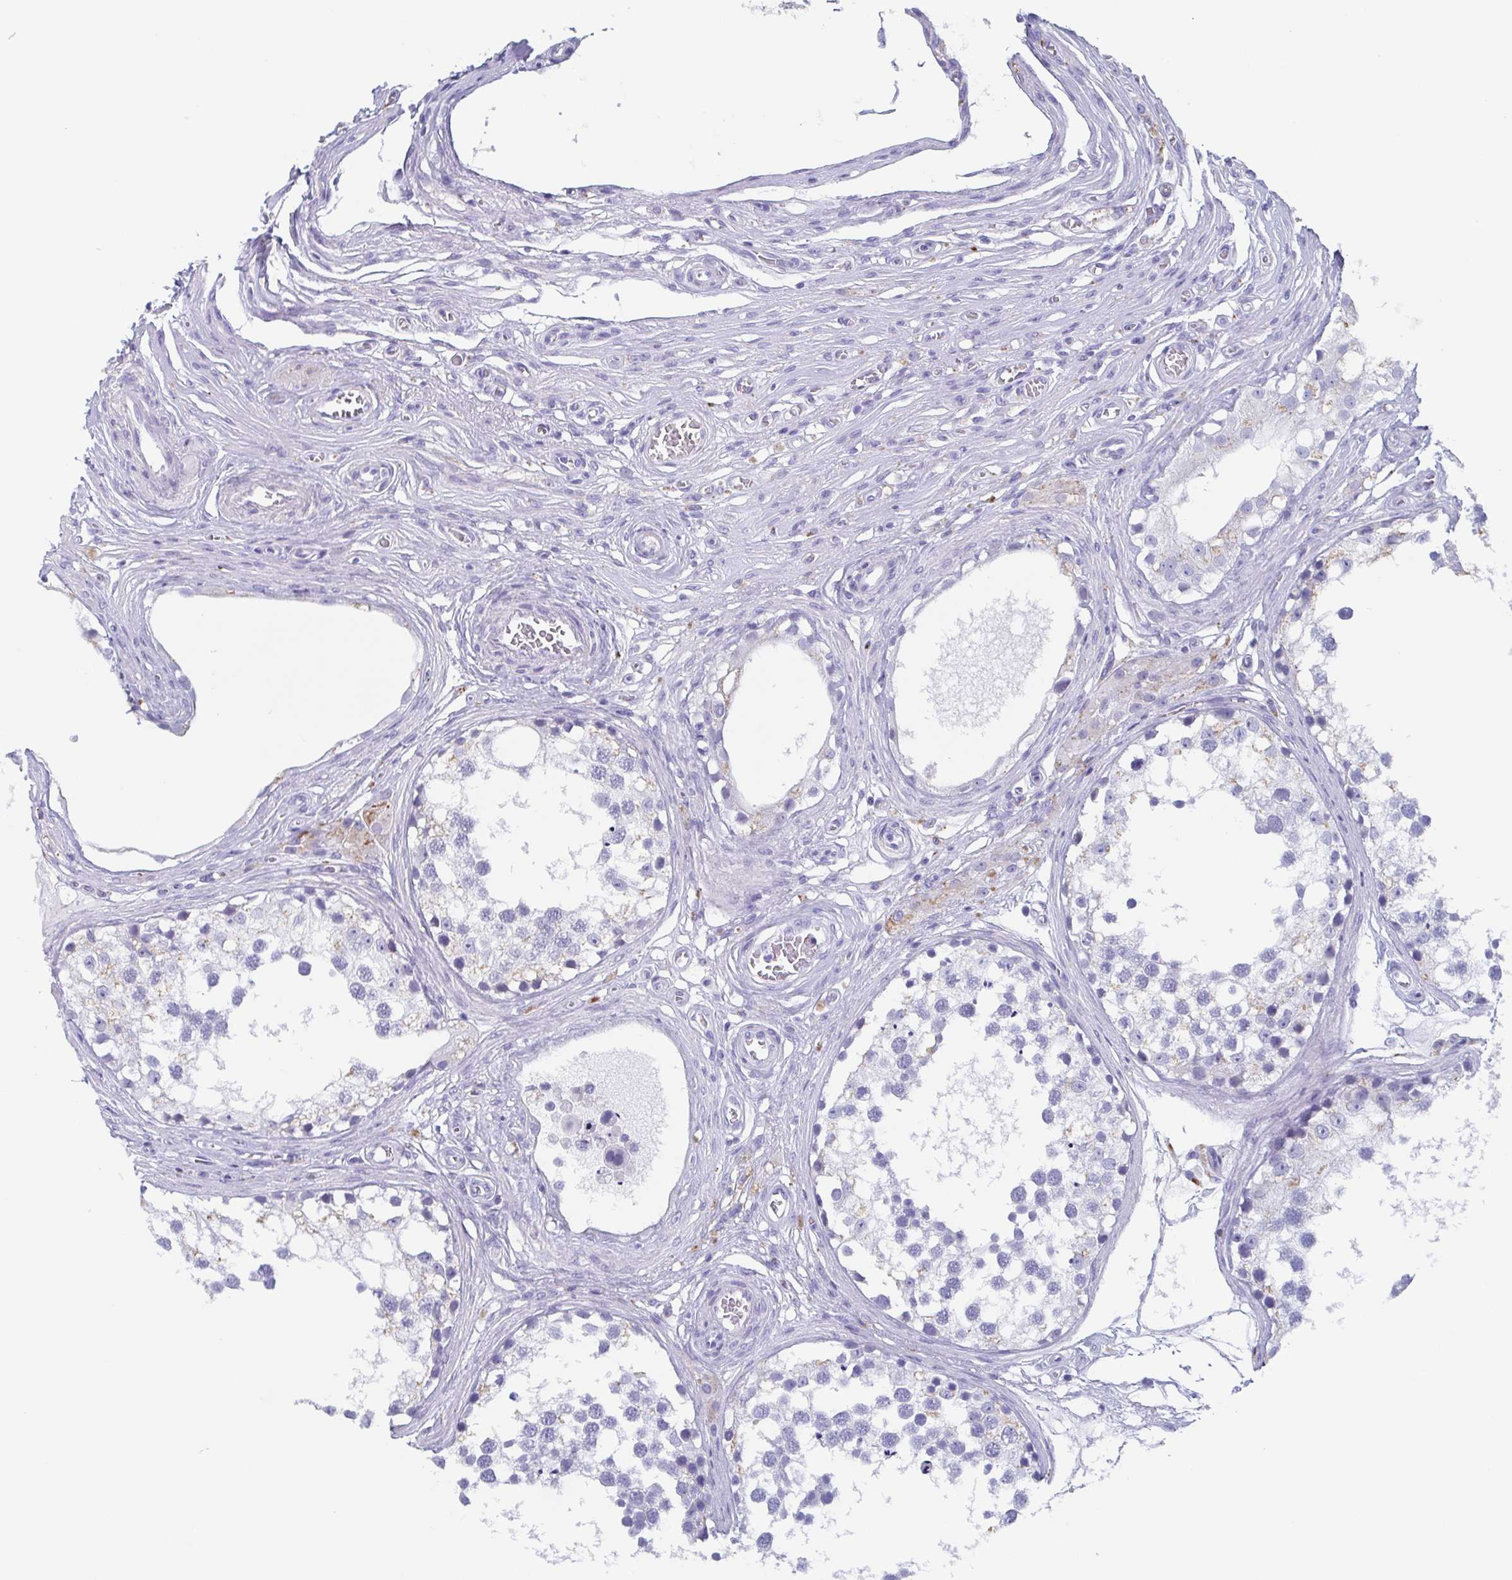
{"staining": {"intensity": "negative", "quantity": "none", "location": "none"}, "tissue": "testis", "cell_type": "Cells in seminiferous ducts", "image_type": "normal", "snomed": [{"axis": "morphology", "description": "Normal tissue, NOS"}, {"axis": "morphology", "description": "Seminoma, NOS"}, {"axis": "topography", "description": "Testis"}], "caption": "This is an IHC image of unremarkable human testis. There is no staining in cells in seminiferous ducts.", "gene": "TAGLN3", "patient": {"sex": "male", "age": 65}}